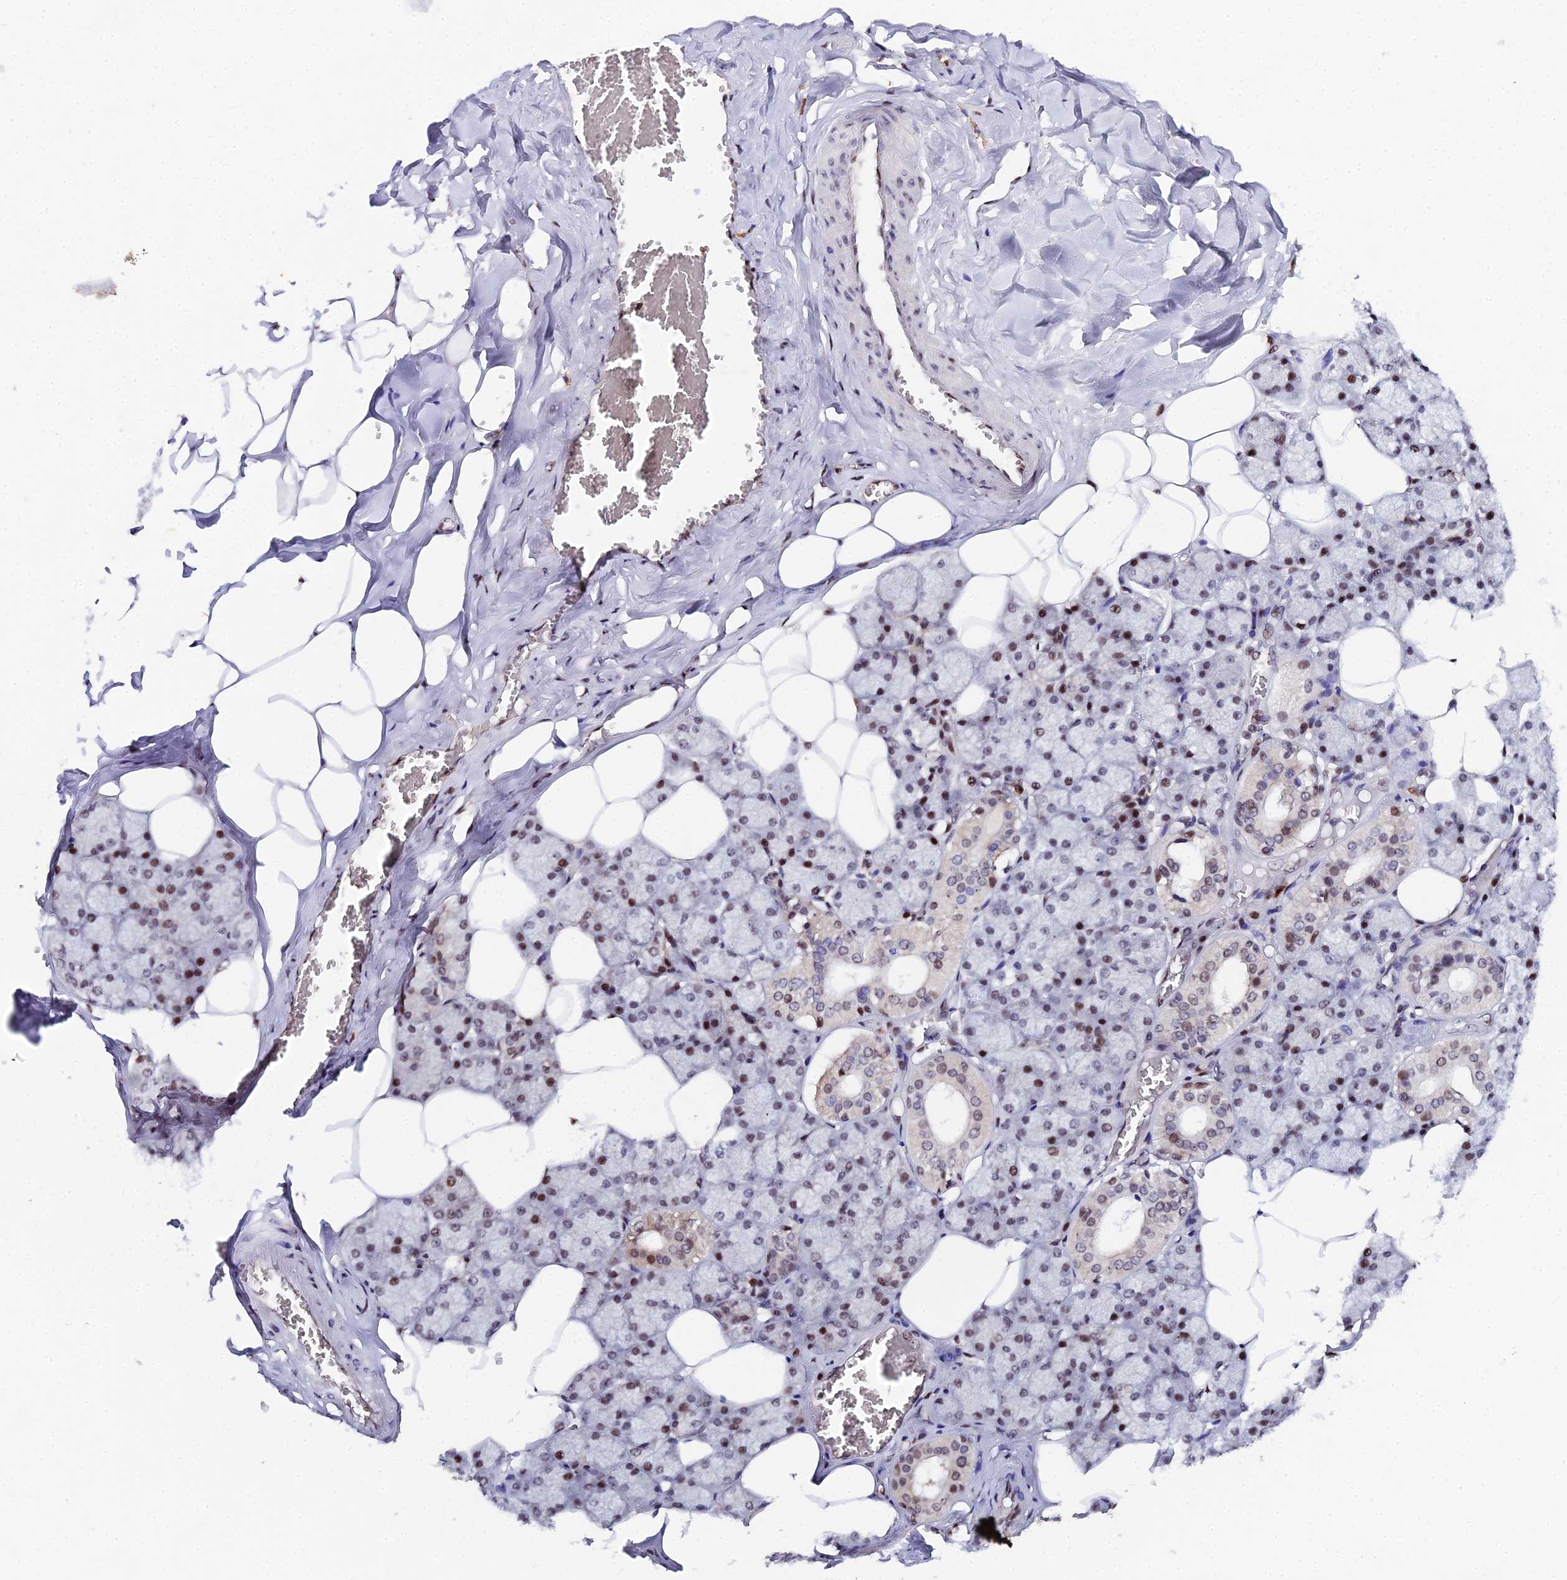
{"staining": {"intensity": "moderate", "quantity": ">75%", "location": "nuclear"}, "tissue": "salivary gland", "cell_type": "Glandular cells", "image_type": "normal", "snomed": [{"axis": "morphology", "description": "Normal tissue, NOS"}, {"axis": "topography", "description": "Salivary gland"}], "caption": "A brown stain highlights moderate nuclear staining of a protein in glandular cells of normal human salivary gland.", "gene": "TIFA", "patient": {"sex": "male", "age": 62}}